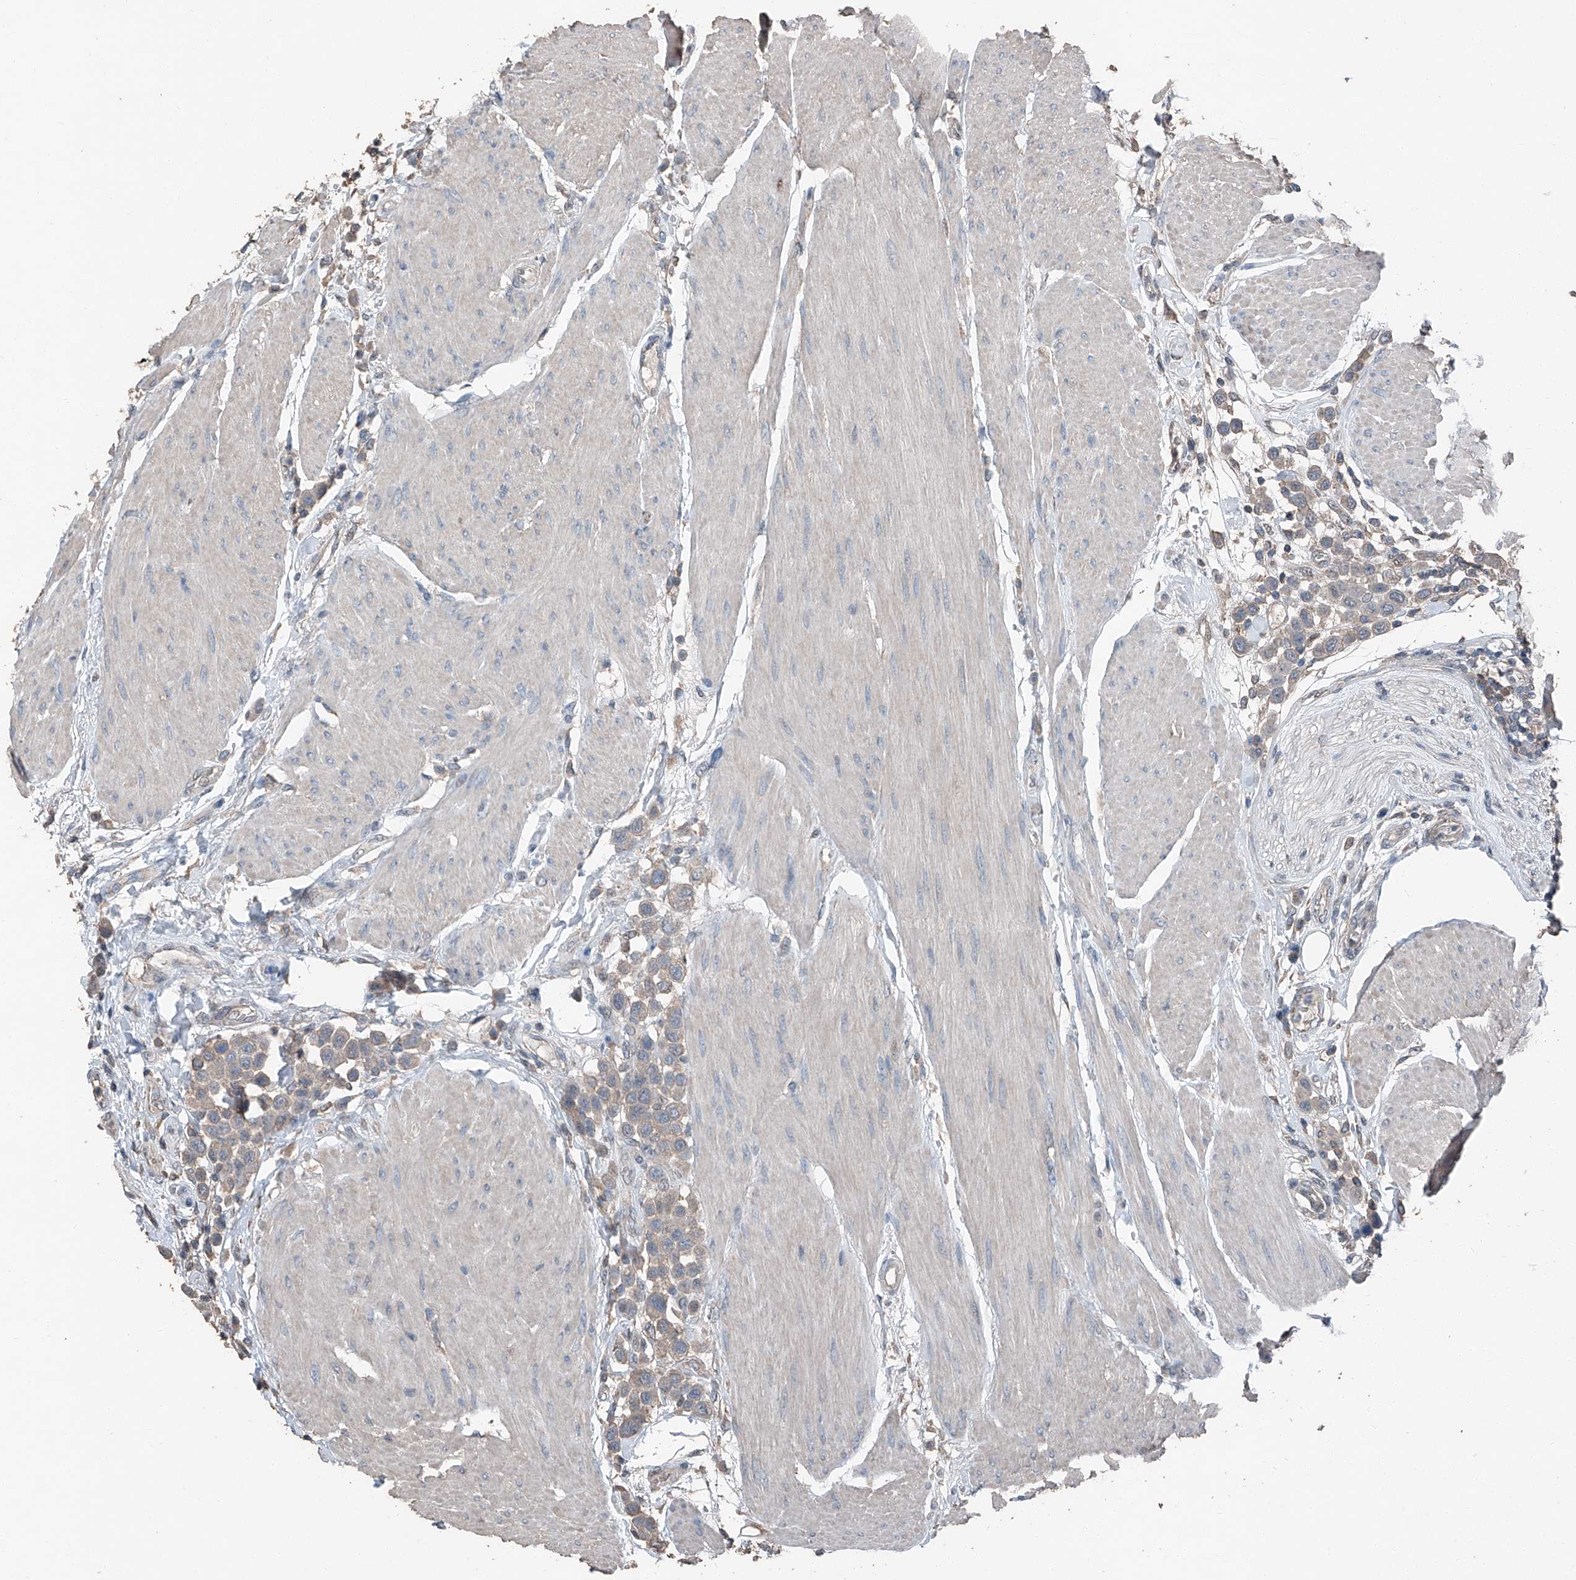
{"staining": {"intensity": "negative", "quantity": "none", "location": "none"}, "tissue": "urothelial cancer", "cell_type": "Tumor cells", "image_type": "cancer", "snomed": [{"axis": "morphology", "description": "Urothelial carcinoma, High grade"}, {"axis": "topography", "description": "Urinary bladder"}], "caption": "Immunohistochemistry (IHC) histopathology image of human urothelial carcinoma (high-grade) stained for a protein (brown), which displays no staining in tumor cells.", "gene": "MAMLD1", "patient": {"sex": "male", "age": 50}}